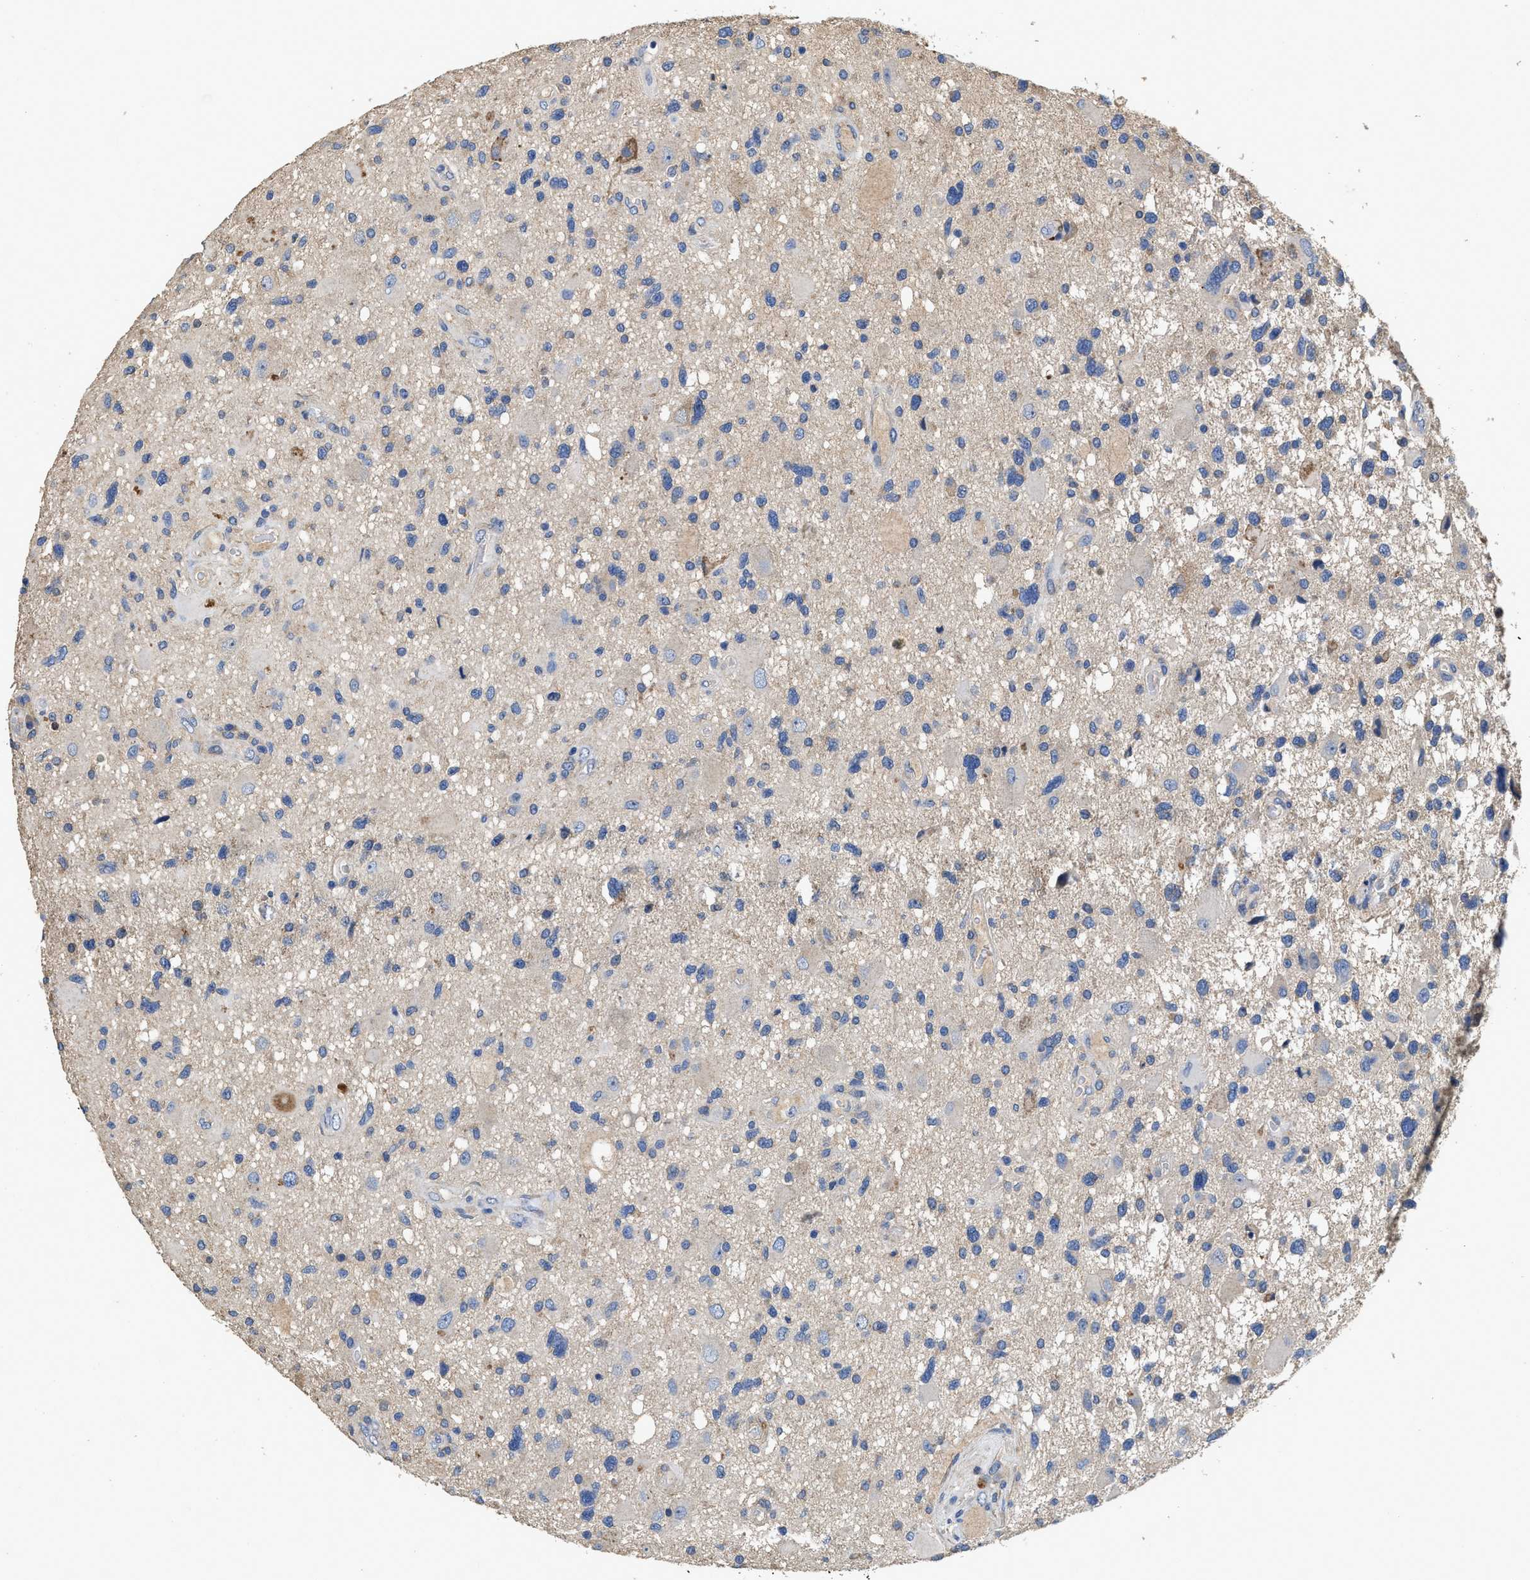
{"staining": {"intensity": "negative", "quantity": "none", "location": "none"}, "tissue": "glioma", "cell_type": "Tumor cells", "image_type": "cancer", "snomed": [{"axis": "morphology", "description": "Glioma, malignant, High grade"}, {"axis": "topography", "description": "Brain"}], "caption": "Malignant glioma (high-grade) stained for a protein using immunohistochemistry (IHC) reveals no positivity tumor cells.", "gene": "PEG10", "patient": {"sex": "male", "age": 33}}